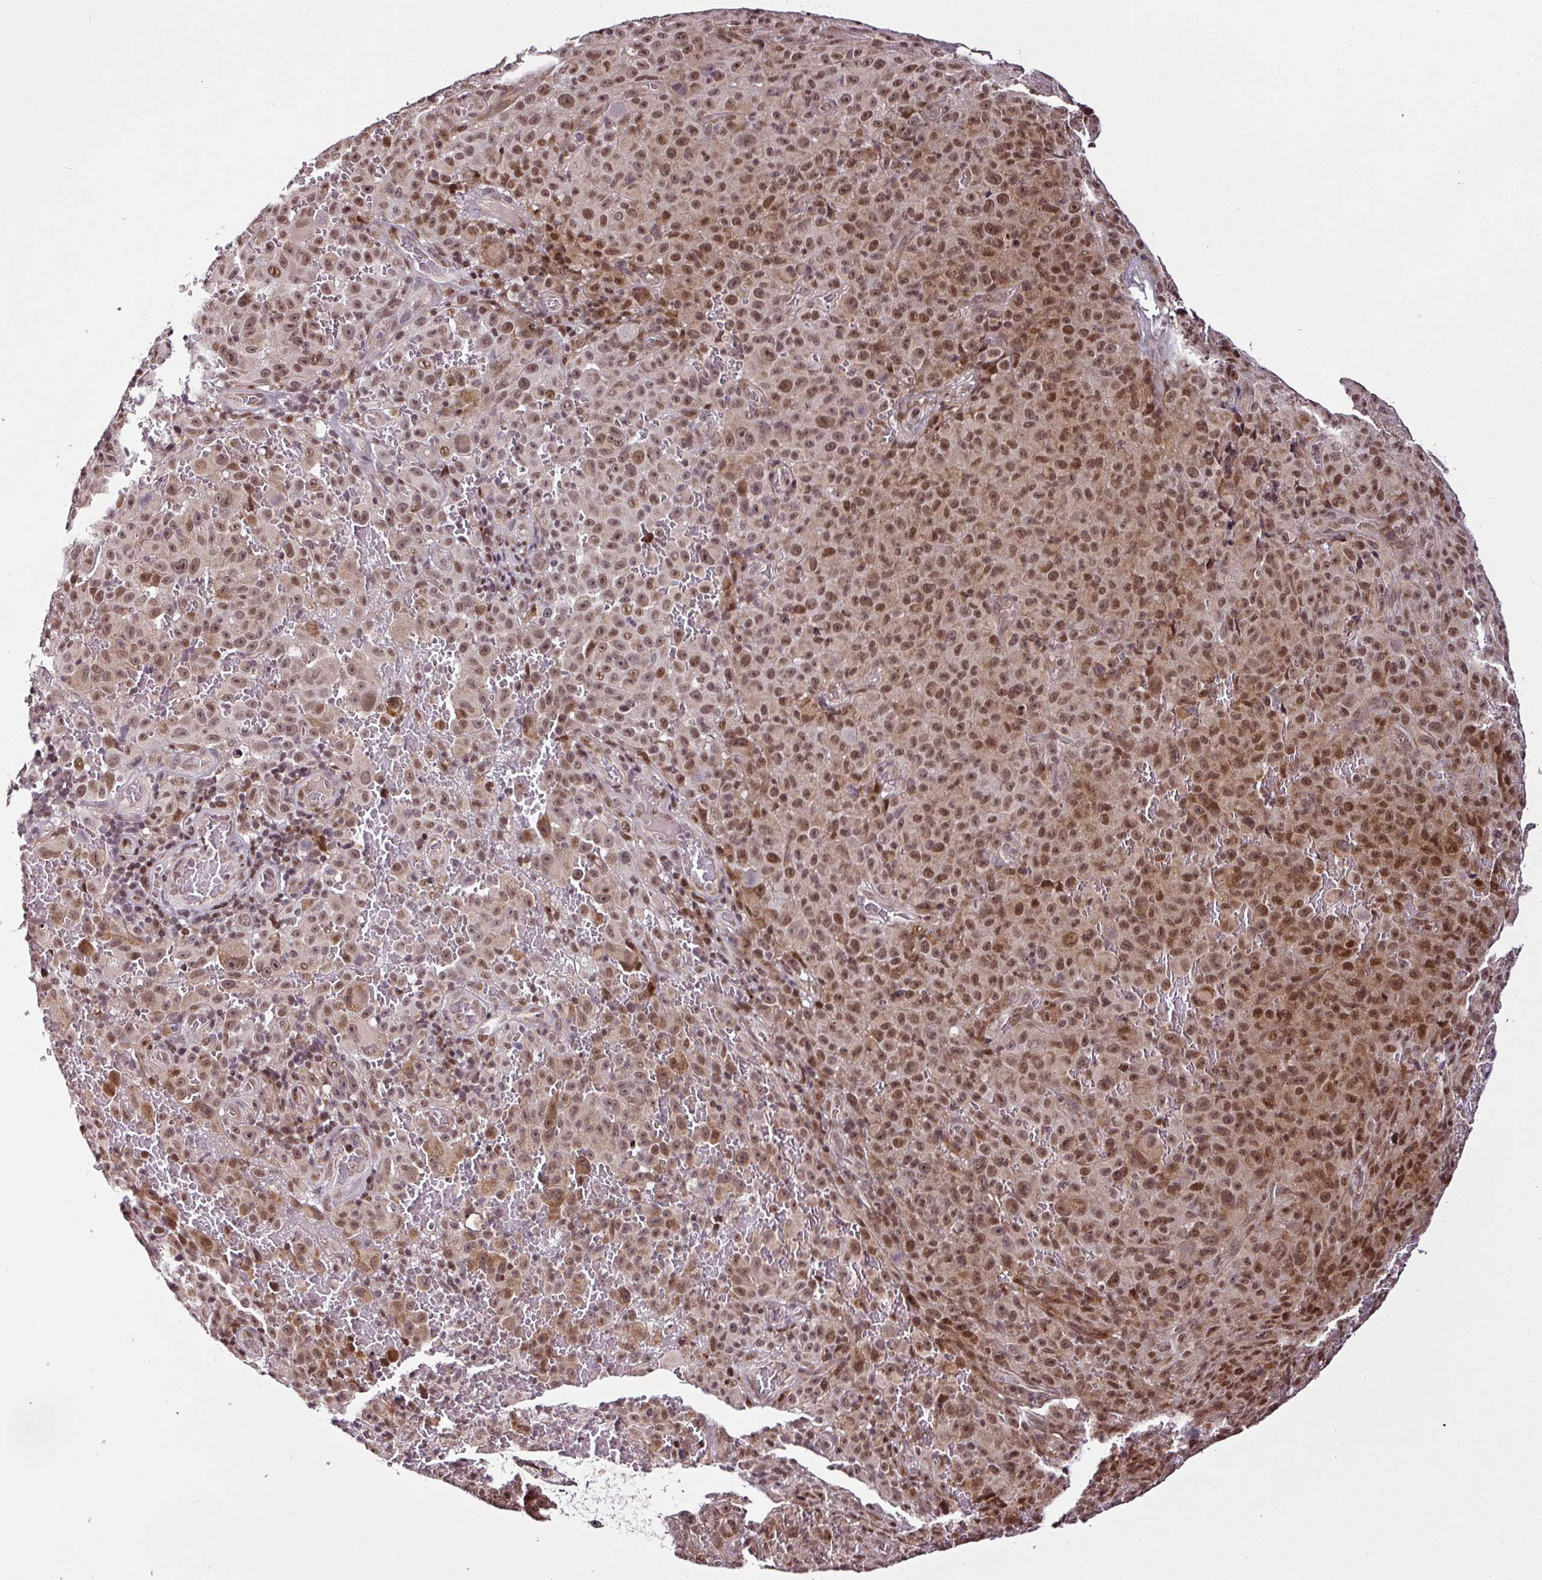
{"staining": {"intensity": "weak", "quantity": ">75%", "location": "nuclear"}, "tissue": "melanoma", "cell_type": "Tumor cells", "image_type": "cancer", "snomed": [{"axis": "morphology", "description": "Malignant melanoma, NOS"}, {"axis": "topography", "description": "Skin"}], "caption": "An IHC histopathology image of neoplastic tissue is shown. Protein staining in brown shows weak nuclear positivity in malignant melanoma within tumor cells.", "gene": "COPRS", "patient": {"sex": "female", "age": 82}}